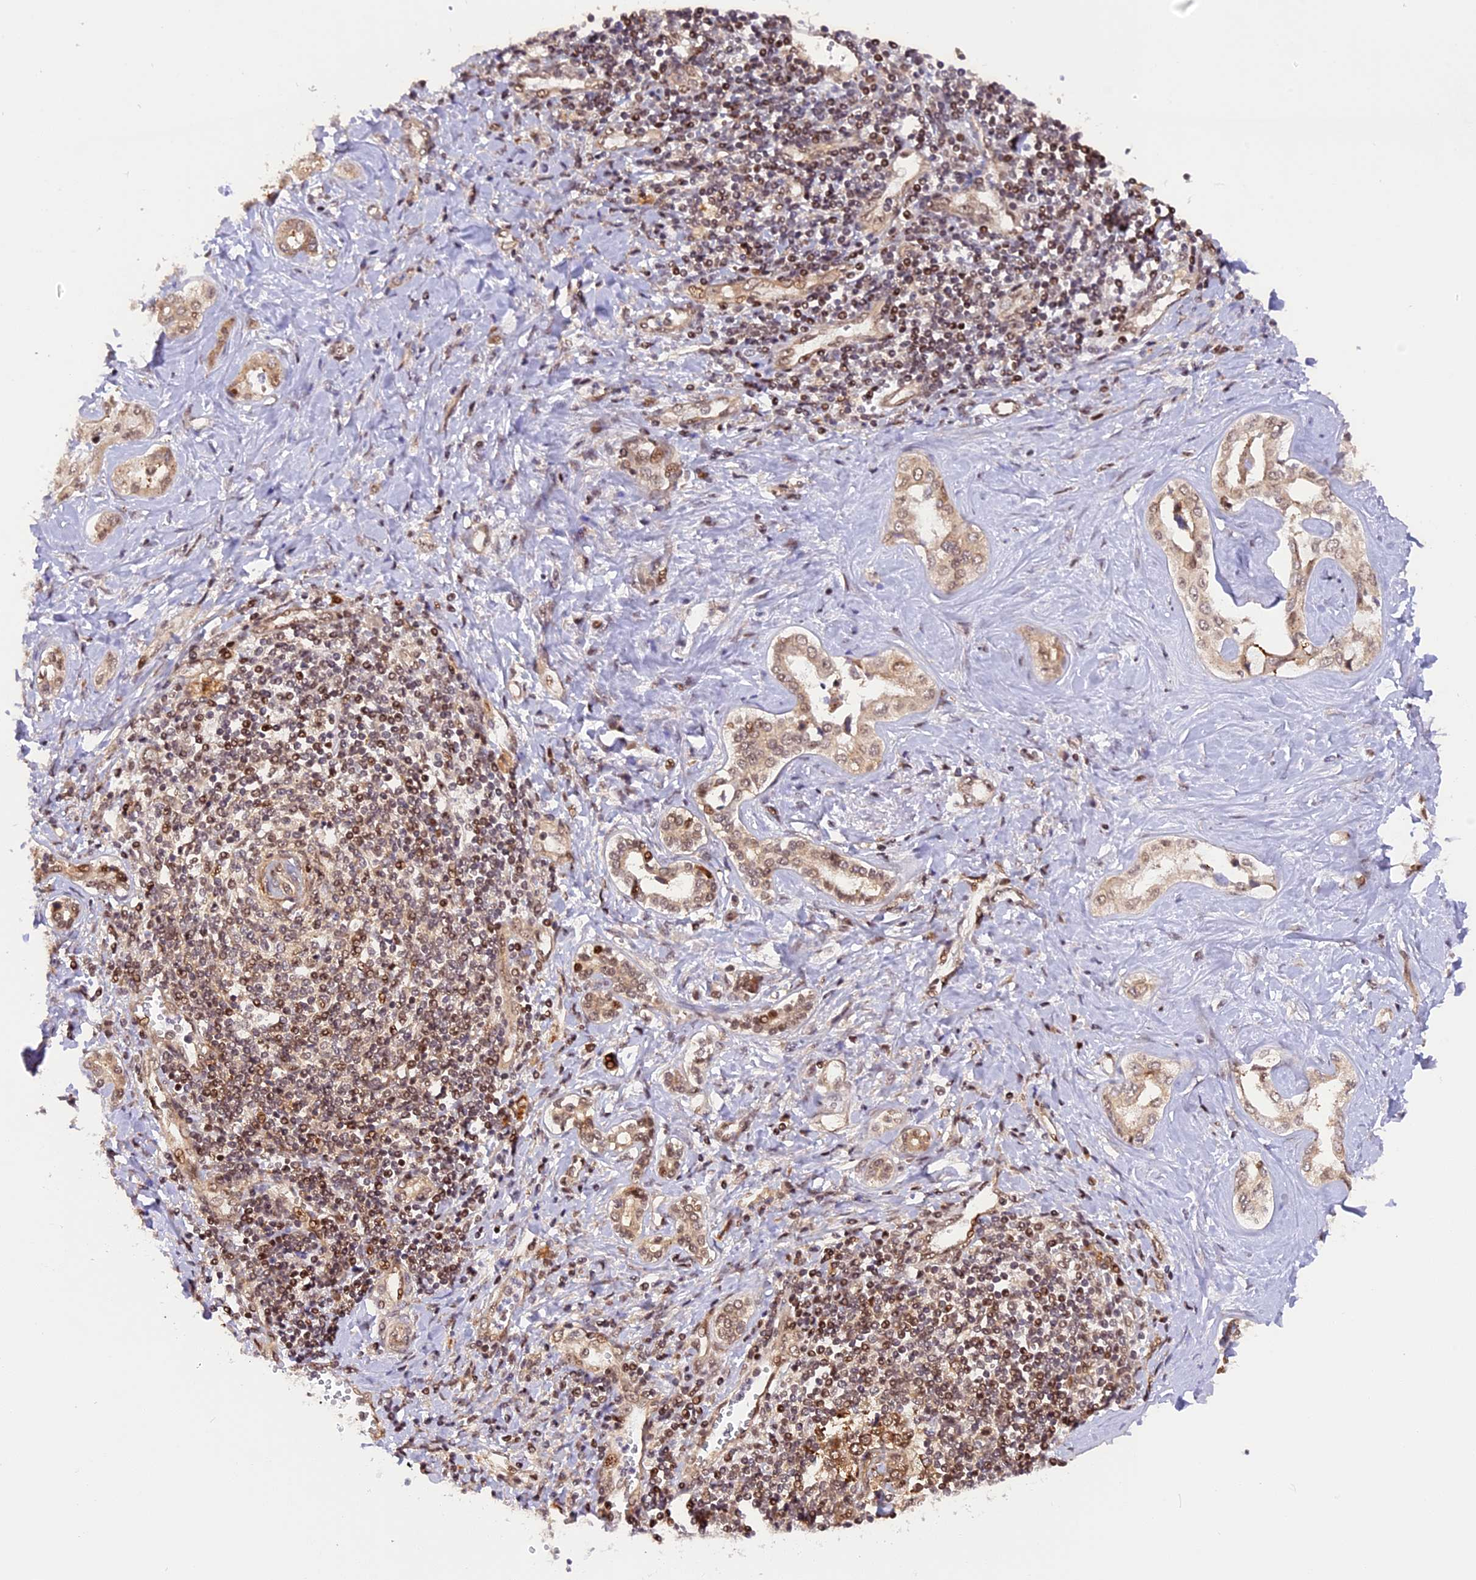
{"staining": {"intensity": "moderate", "quantity": ">75%", "location": "cytoplasmic/membranous,nuclear"}, "tissue": "liver cancer", "cell_type": "Tumor cells", "image_type": "cancer", "snomed": [{"axis": "morphology", "description": "Cholangiocarcinoma"}, {"axis": "topography", "description": "Liver"}], "caption": "High-magnification brightfield microscopy of cholangiocarcinoma (liver) stained with DAB (brown) and counterstained with hematoxylin (blue). tumor cells exhibit moderate cytoplasmic/membranous and nuclear staining is identified in approximately>75% of cells. Using DAB (brown) and hematoxylin (blue) stains, captured at high magnification using brightfield microscopy.", "gene": "SAMD4A", "patient": {"sex": "female", "age": 77}}